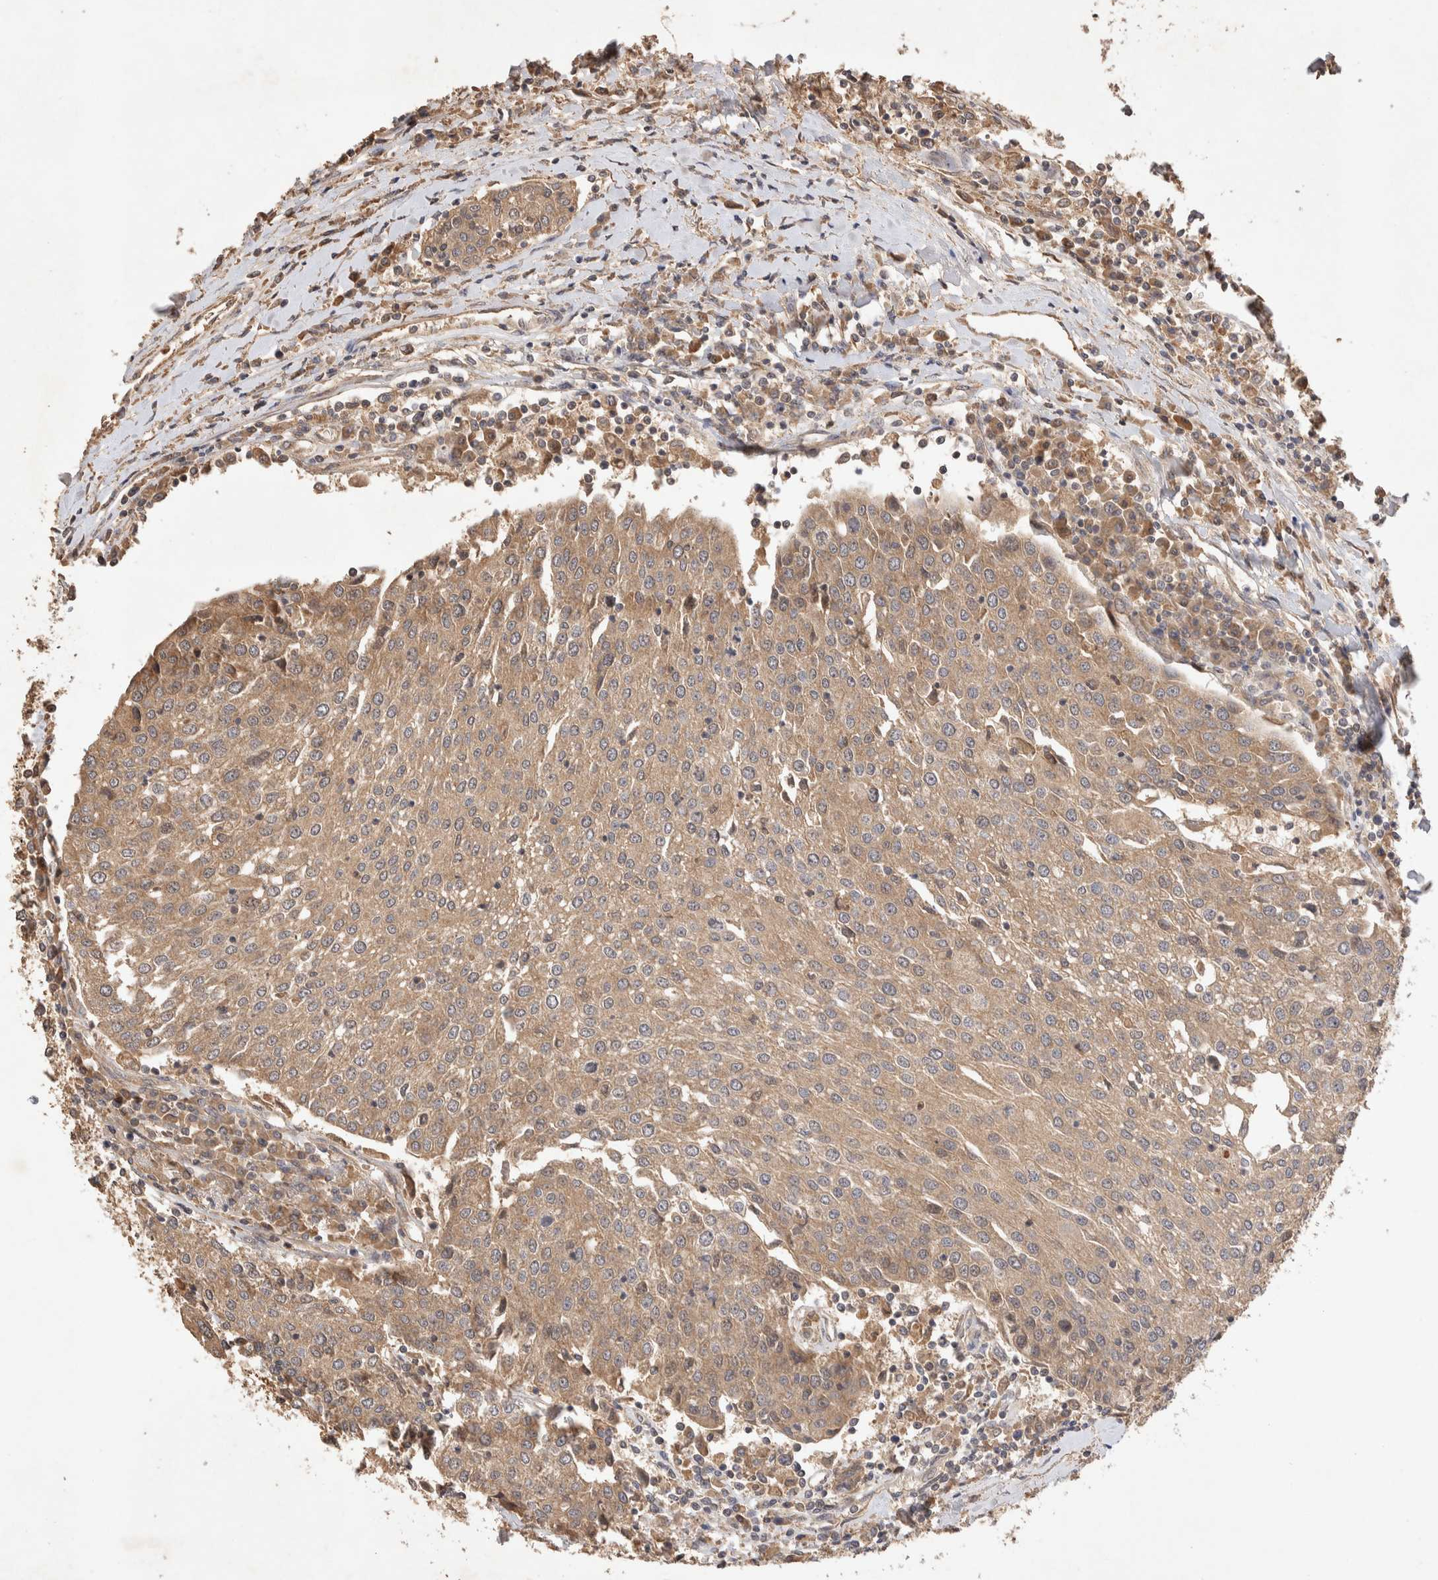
{"staining": {"intensity": "weak", "quantity": ">75%", "location": "cytoplasmic/membranous"}, "tissue": "urothelial cancer", "cell_type": "Tumor cells", "image_type": "cancer", "snomed": [{"axis": "morphology", "description": "Urothelial carcinoma, High grade"}, {"axis": "topography", "description": "Urinary bladder"}], "caption": "A brown stain shows weak cytoplasmic/membranous staining of a protein in urothelial cancer tumor cells. The protein is shown in brown color, while the nuclei are stained blue.", "gene": "NSMAF", "patient": {"sex": "female", "age": 85}}